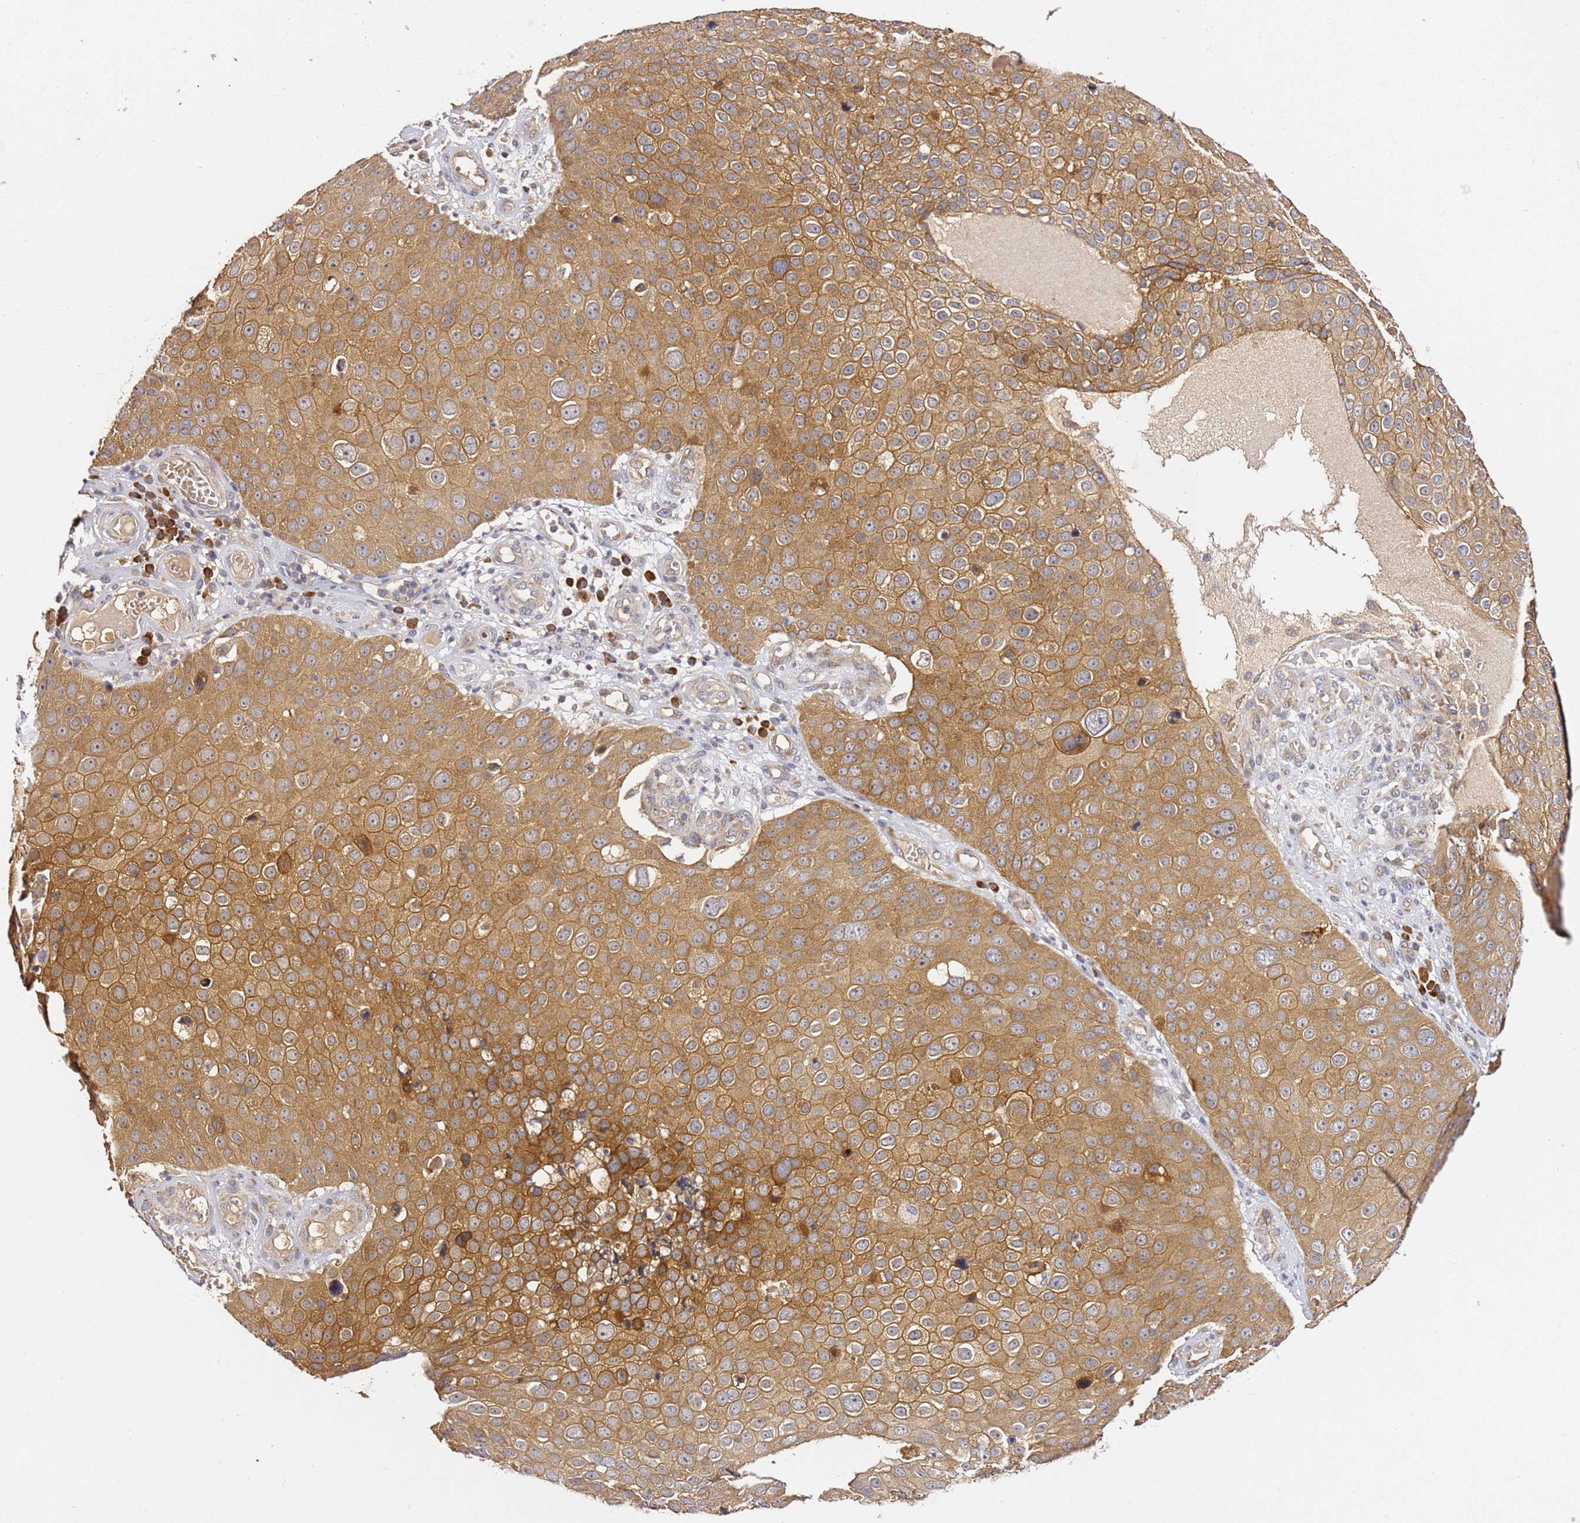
{"staining": {"intensity": "moderate", "quantity": ">75%", "location": "cytoplasmic/membranous"}, "tissue": "skin cancer", "cell_type": "Tumor cells", "image_type": "cancer", "snomed": [{"axis": "morphology", "description": "Squamous cell carcinoma, NOS"}, {"axis": "topography", "description": "Skin"}], "caption": "Skin cancer was stained to show a protein in brown. There is medium levels of moderate cytoplasmic/membranous positivity in about >75% of tumor cells.", "gene": "OSBPL2", "patient": {"sex": "male", "age": 71}}